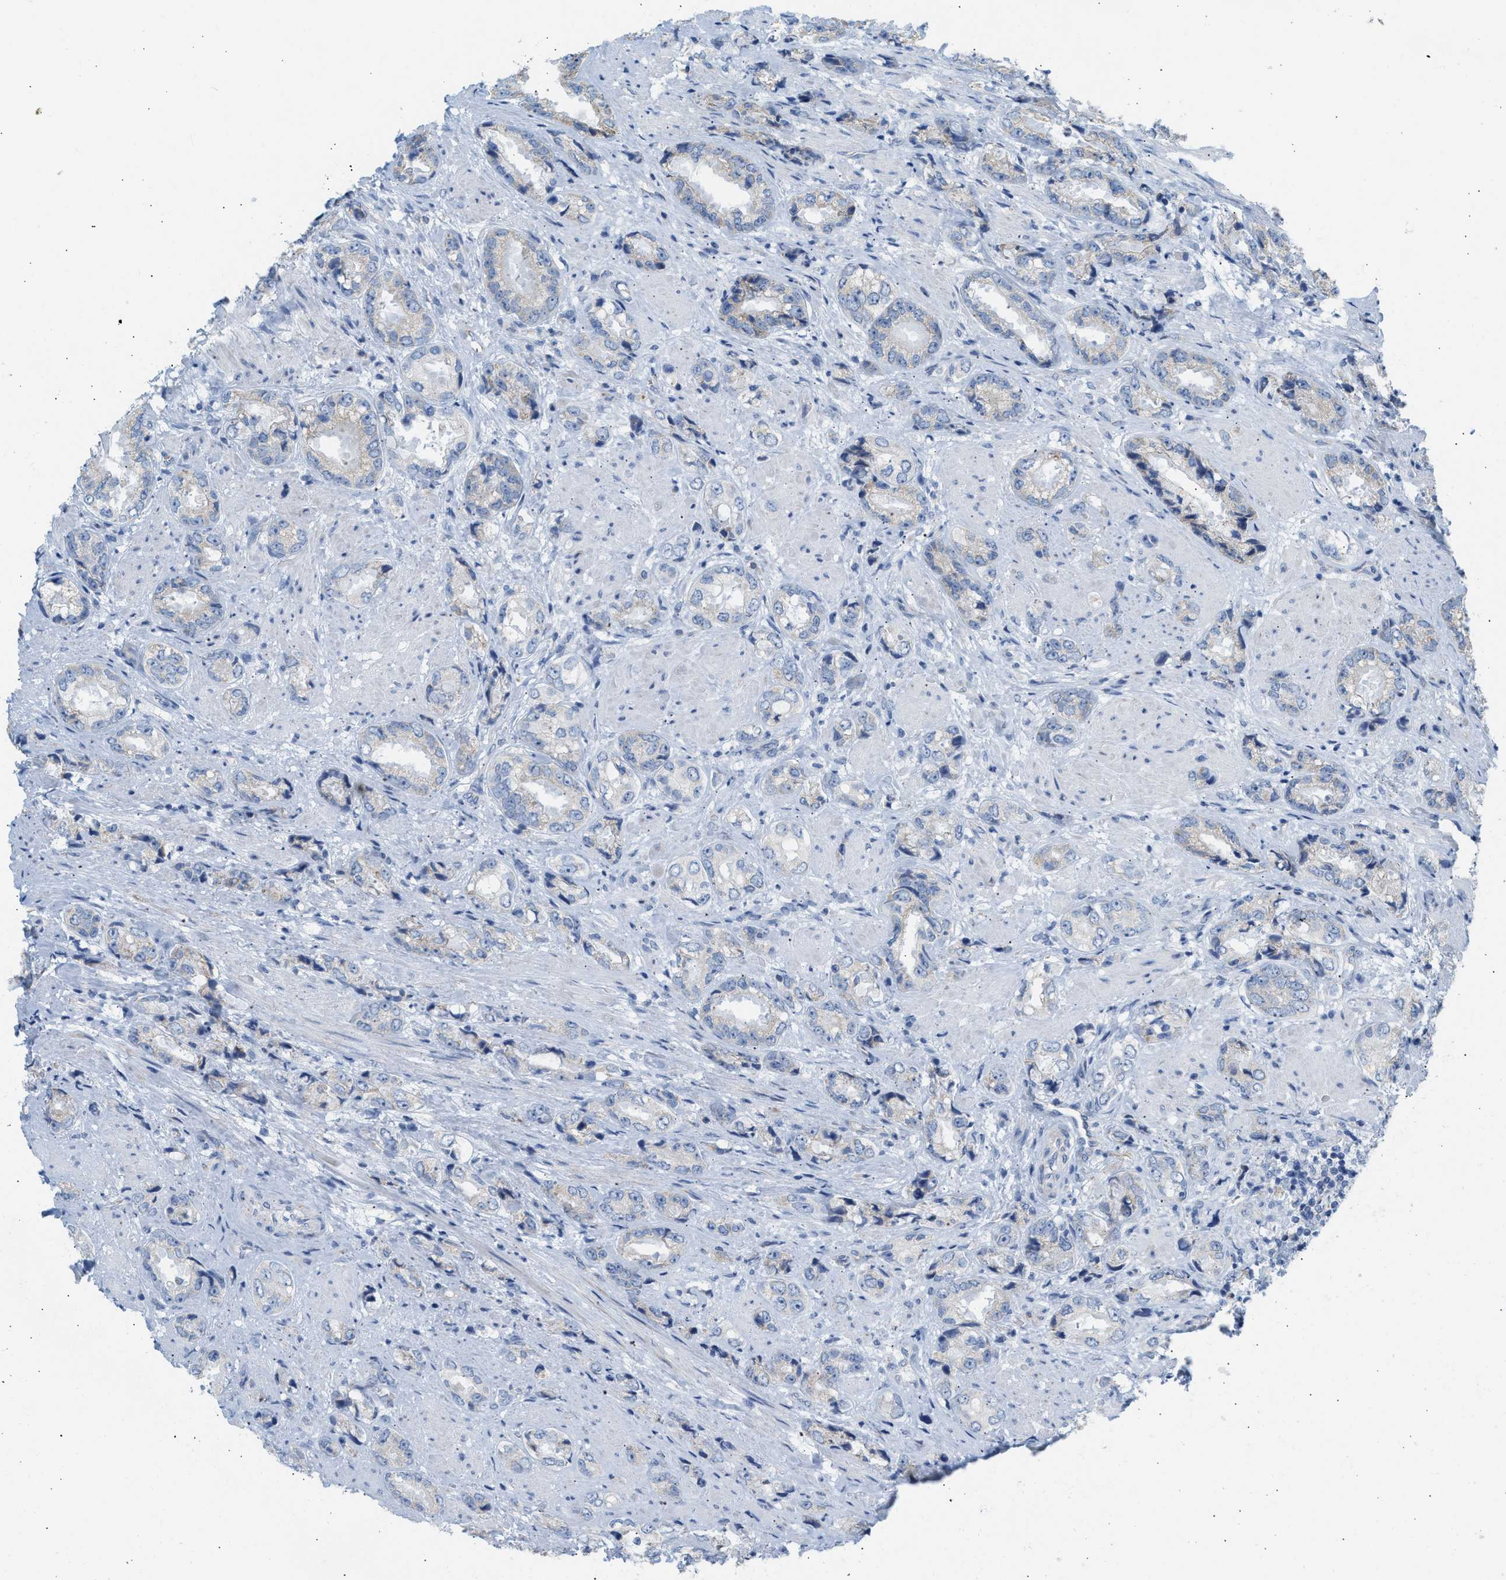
{"staining": {"intensity": "weak", "quantity": "<25%", "location": "cytoplasmic/membranous"}, "tissue": "prostate cancer", "cell_type": "Tumor cells", "image_type": "cancer", "snomed": [{"axis": "morphology", "description": "Adenocarcinoma, Low grade"}, {"axis": "topography", "description": "Prostate"}], "caption": "Tumor cells are negative for brown protein staining in prostate adenocarcinoma (low-grade).", "gene": "NDUFS8", "patient": {"sex": "male", "age": 57}}